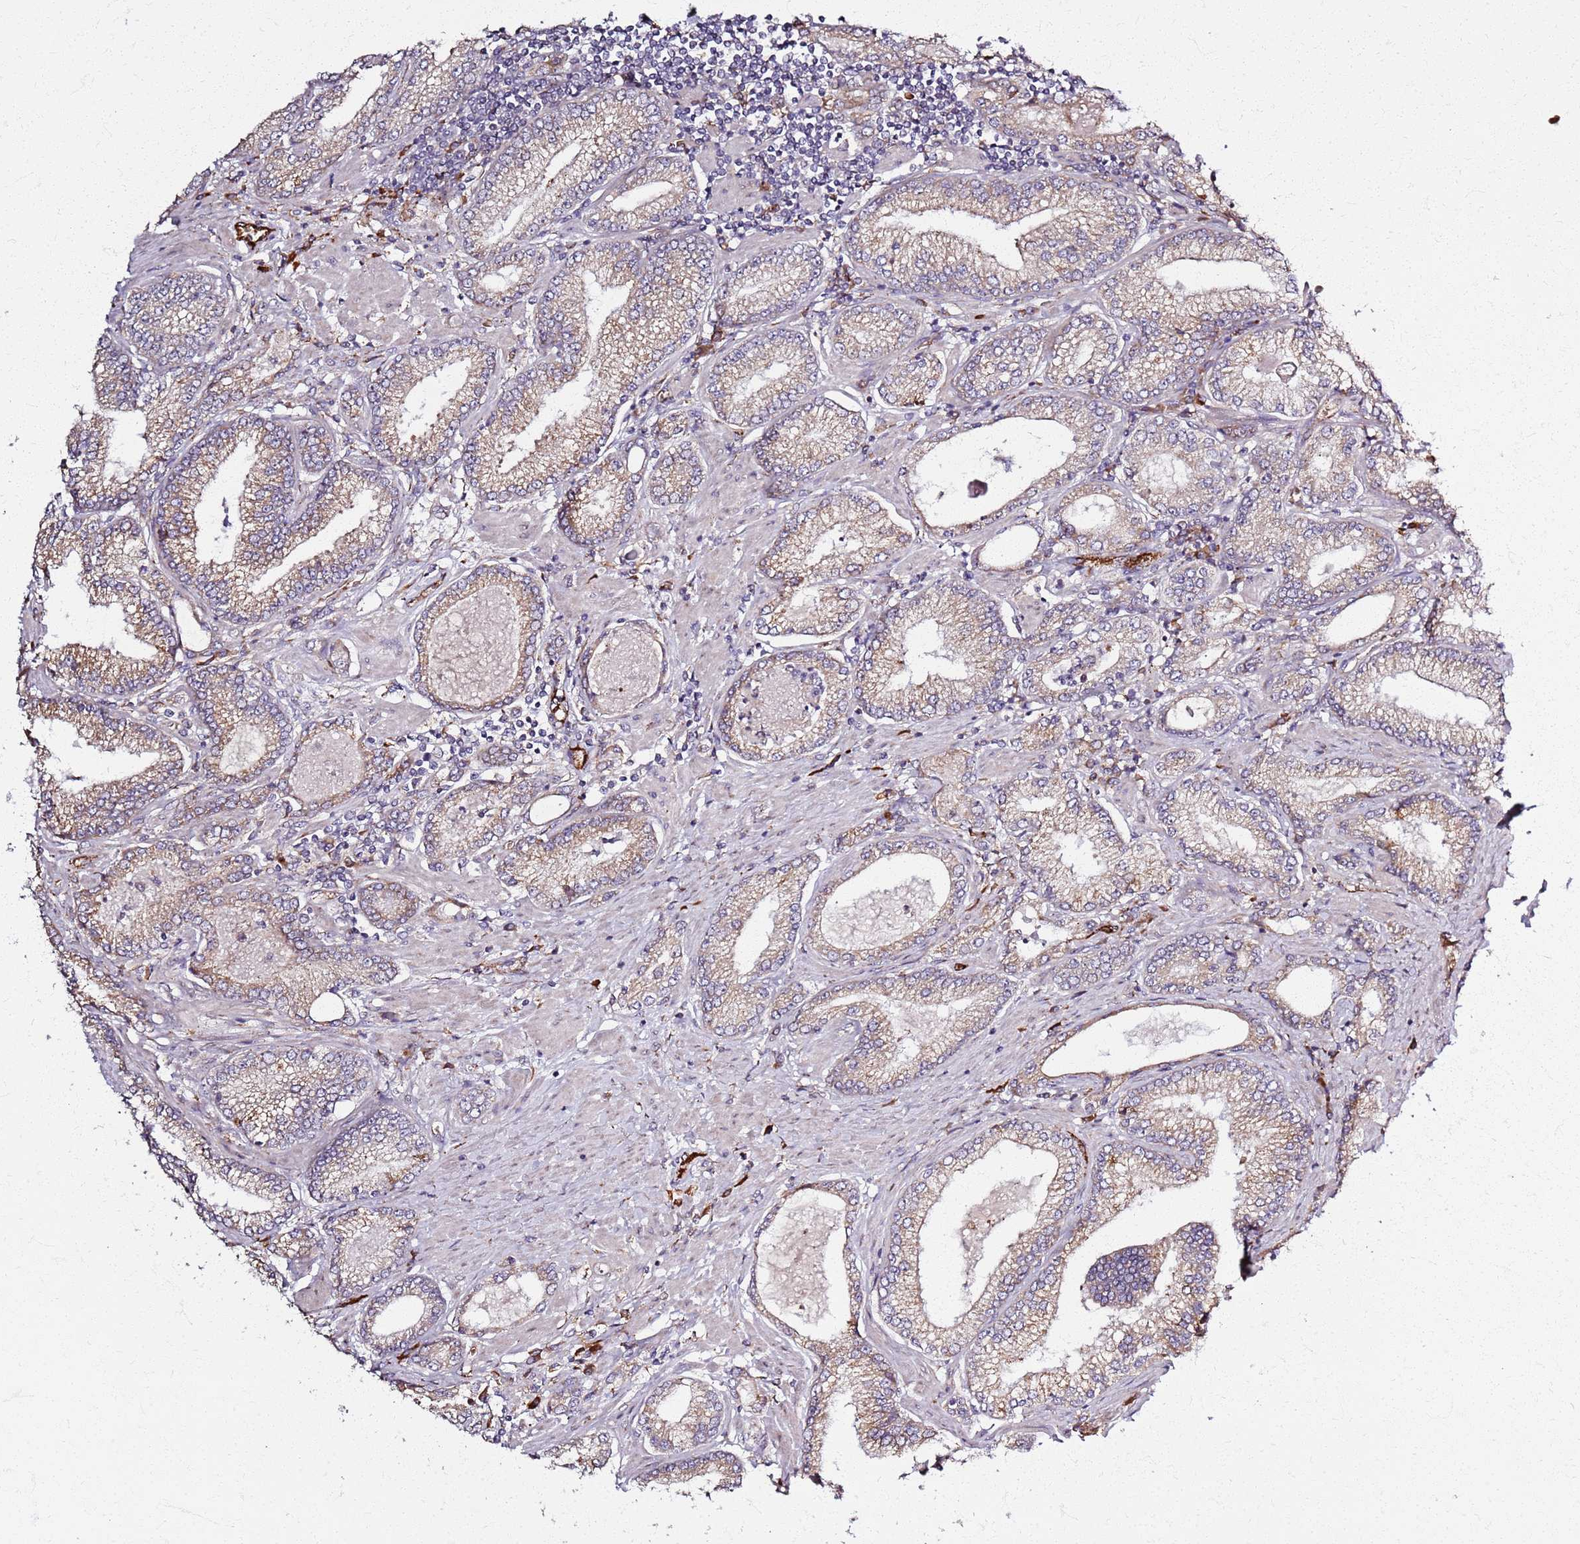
{"staining": {"intensity": "weak", "quantity": ">75%", "location": "cytoplasmic/membranous"}, "tissue": "prostate cancer", "cell_type": "Tumor cells", "image_type": "cancer", "snomed": [{"axis": "morphology", "description": "Adenocarcinoma, High grade"}, {"axis": "topography", "description": "Prostate"}], "caption": "Prostate cancer (adenocarcinoma (high-grade)) tissue displays weak cytoplasmic/membranous positivity in approximately >75% of tumor cells, visualized by immunohistochemistry. (DAB (3,3'-diaminobenzidine) = brown stain, brightfield microscopy at high magnification).", "gene": "KRI1", "patient": {"sex": "male", "age": 66}}